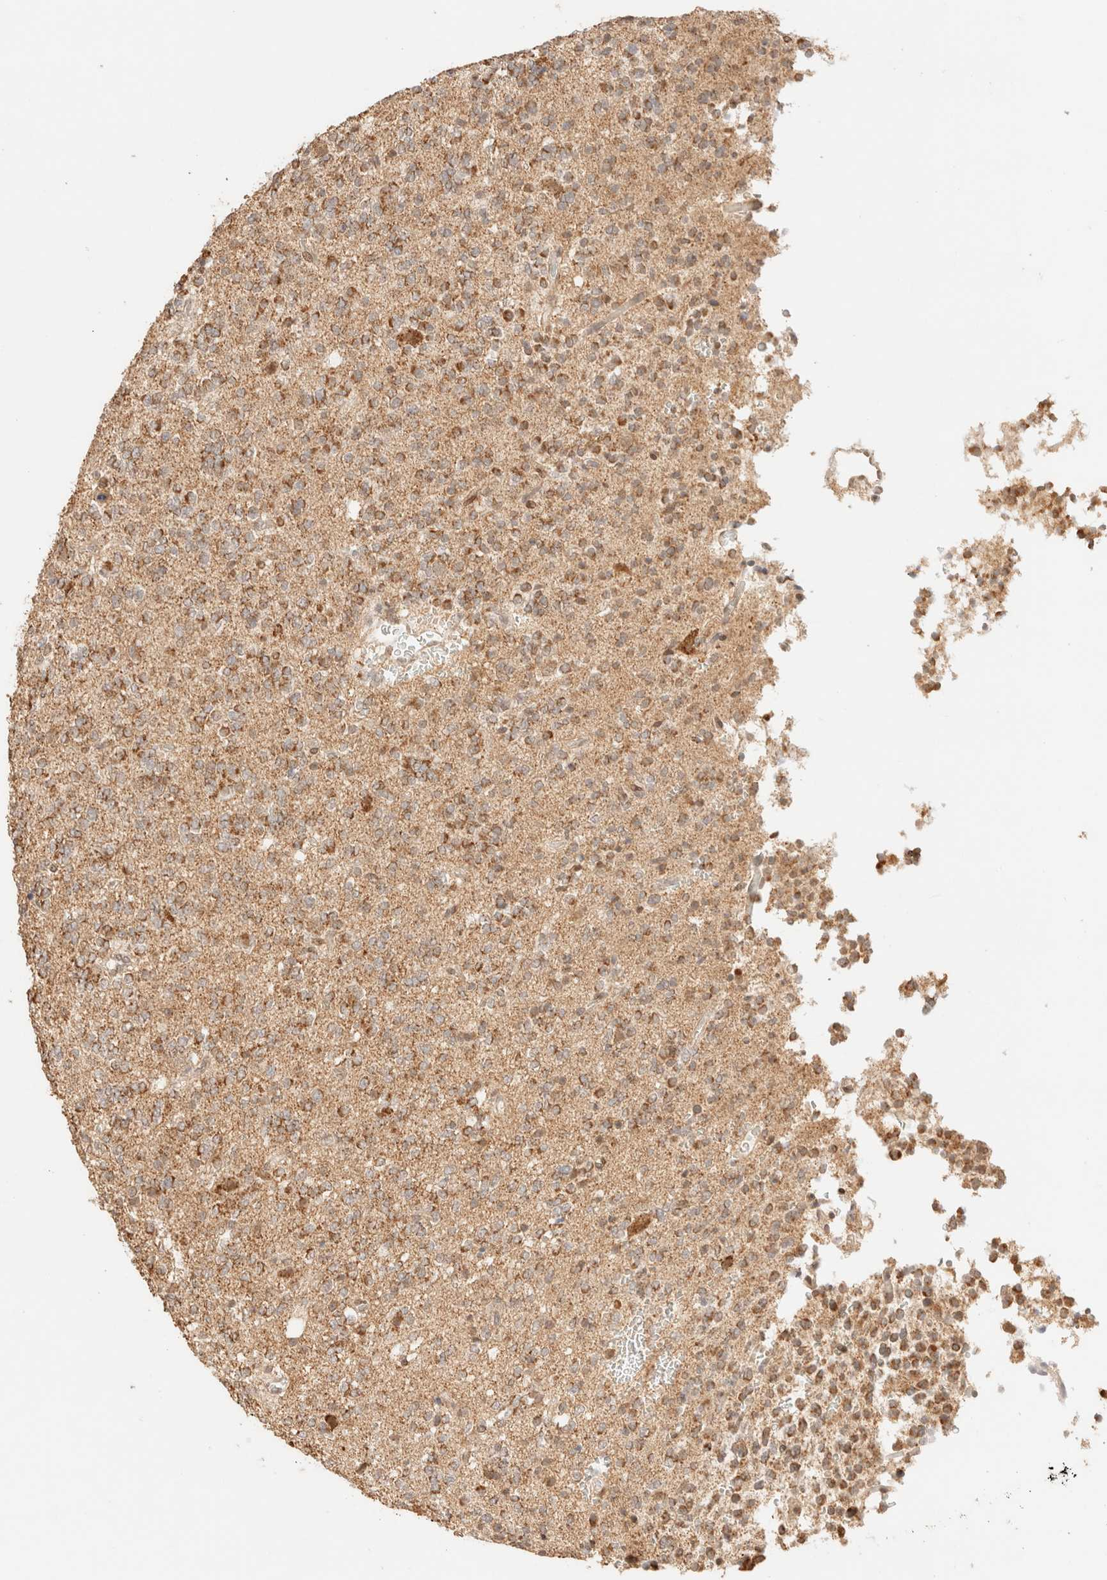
{"staining": {"intensity": "strong", "quantity": "25%-75%", "location": "cytoplasmic/membranous"}, "tissue": "glioma", "cell_type": "Tumor cells", "image_type": "cancer", "snomed": [{"axis": "morphology", "description": "Glioma, malignant, Low grade"}, {"axis": "topography", "description": "Brain"}], "caption": "There is high levels of strong cytoplasmic/membranous staining in tumor cells of glioma, as demonstrated by immunohistochemical staining (brown color).", "gene": "TACO1", "patient": {"sex": "male", "age": 38}}